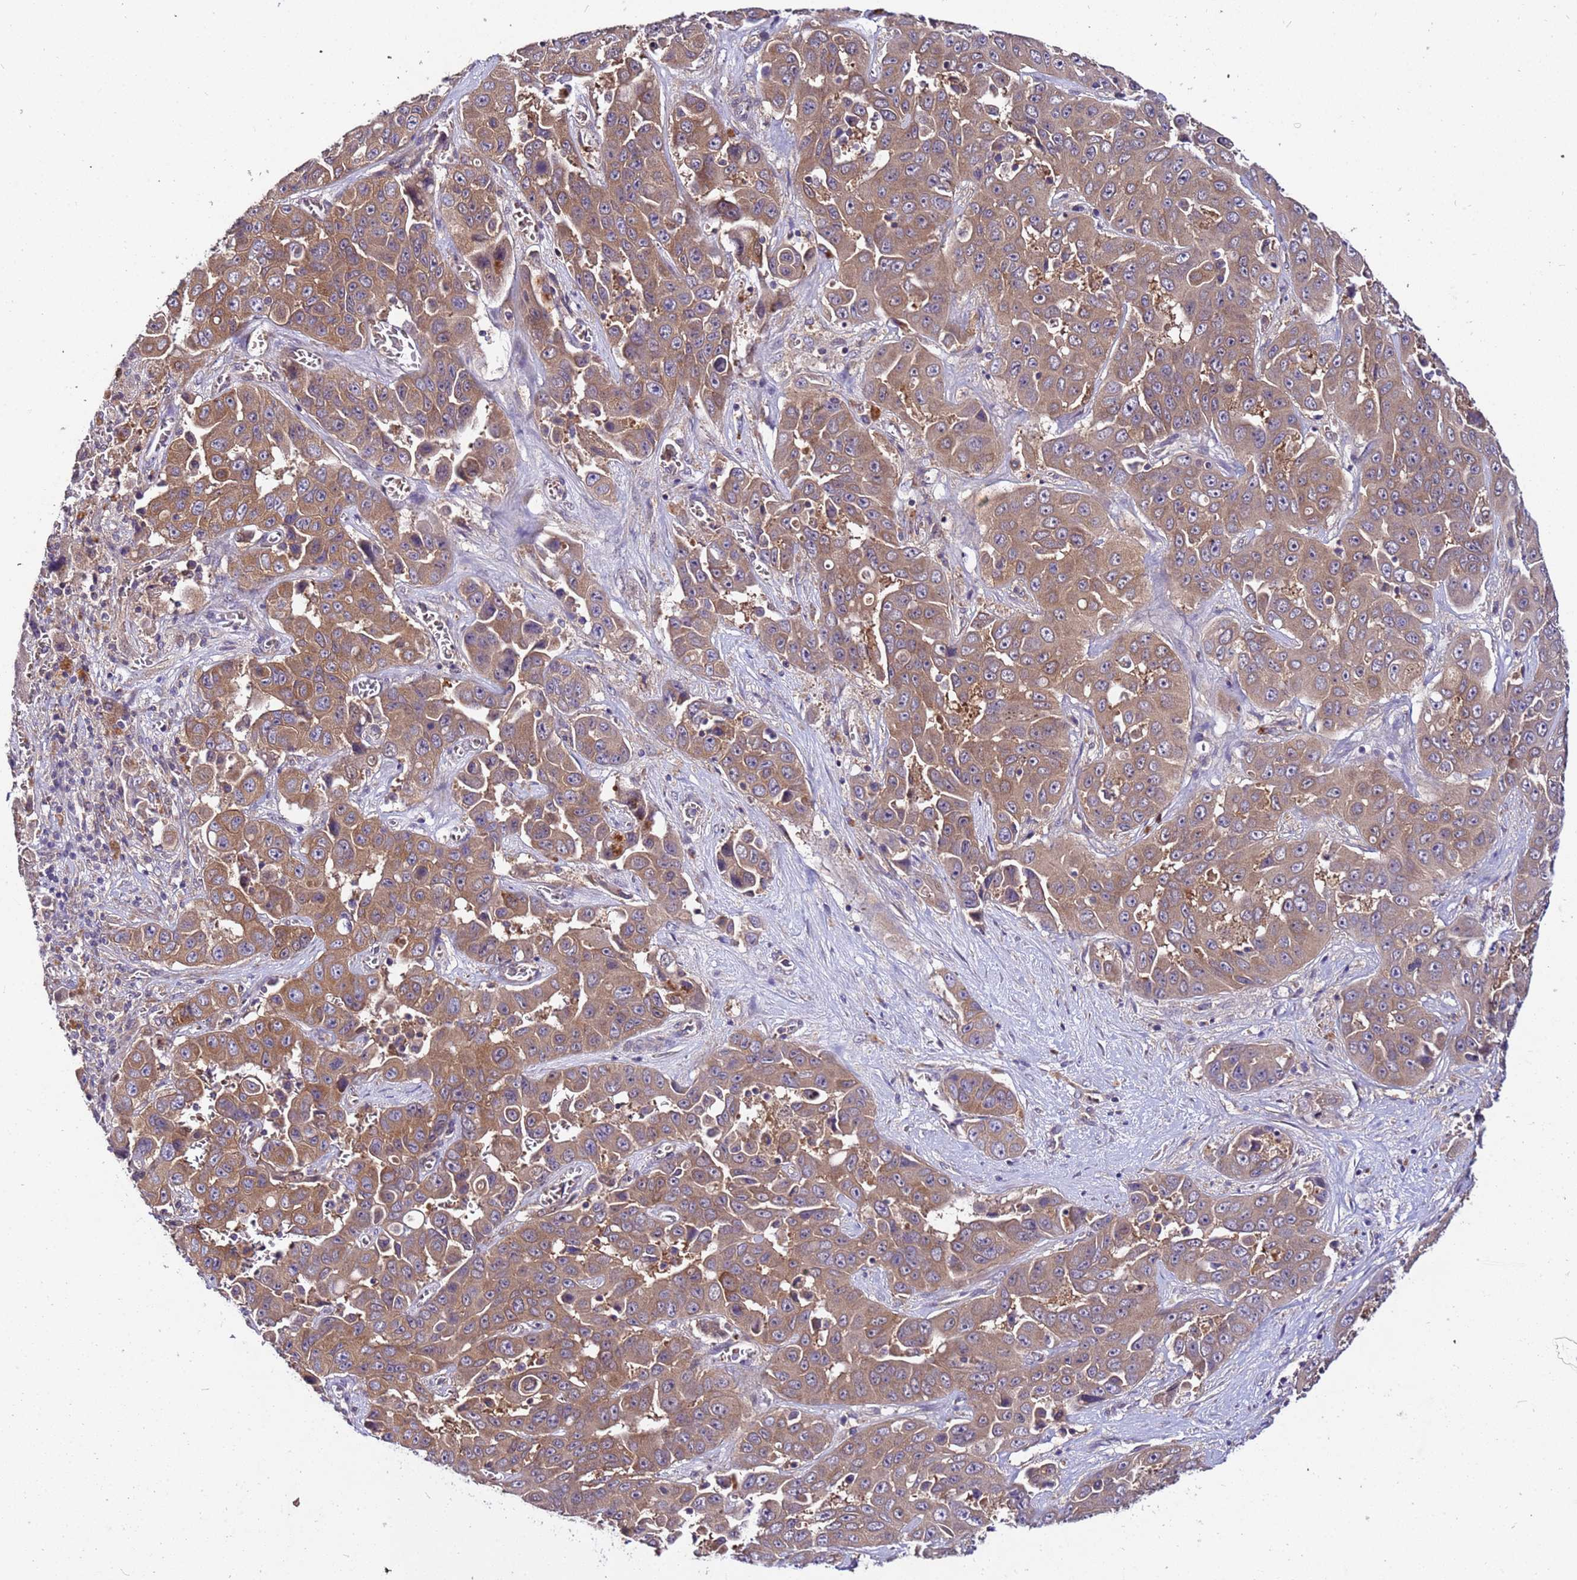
{"staining": {"intensity": "moderate", "quantity": ">75%", "location": "cytoplasmic/membranous"}, "tissue": "liver cancer", "cell_type": "Tumor cells", "image_type": "cancer", "snomed": [{"axis": "morphology", "description": "Cholangiocarcinoma"}, {"axis": "topography", "description": "Liver"}], "caption": "Protein staining of cholangiocarcinoma (liver) tissue demonstrates moderate cytoplasmic/membranous expression in about >75% of tumor cells.", "gene": "GSPT2", "patient": {"sex": "female", "age": 52}}